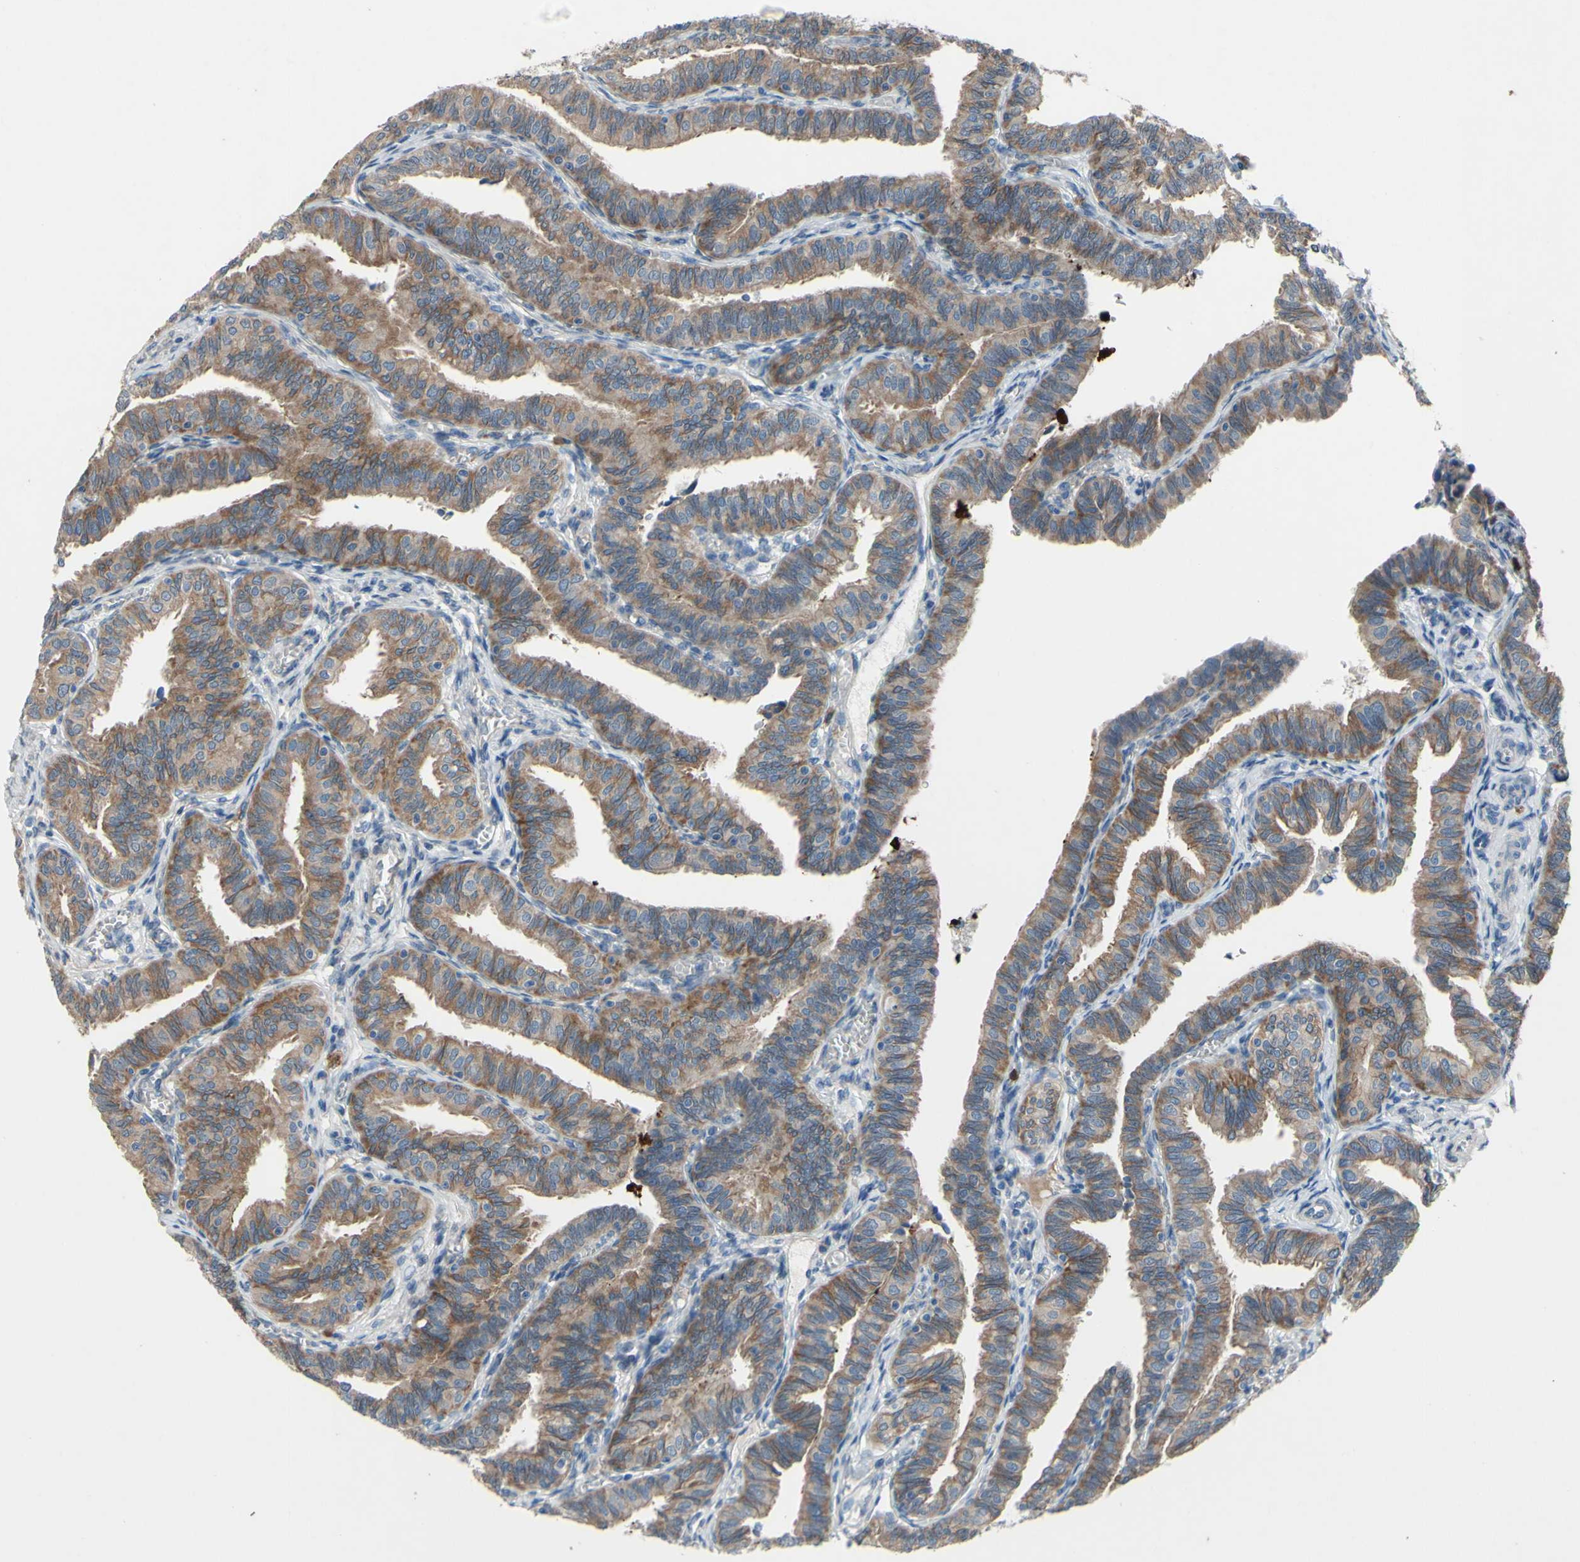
{"staining": {"intensity": "strong", "quantity": ">75%", "location": "cytoplasmic/membranous"}, "tissue": "fallopian tube", "cell_type": "Glandular cells", "image_type": "normal", "snomed": [{"axis": "morphology", "description": "Normal tissue, NOS"}, {"axis": "topography", "description": "Fallopian tube"}], "caption": "A high-resolution photomicrograph shows immunohistochemistry (IHC) staining of benign fallopian tube, which exhibits strong cytoplasmic/membranous positivity in approximately >75% of glandular cells.", "gene": "GRAMD2B", "patient": {"sex": "female", "age": 46}}